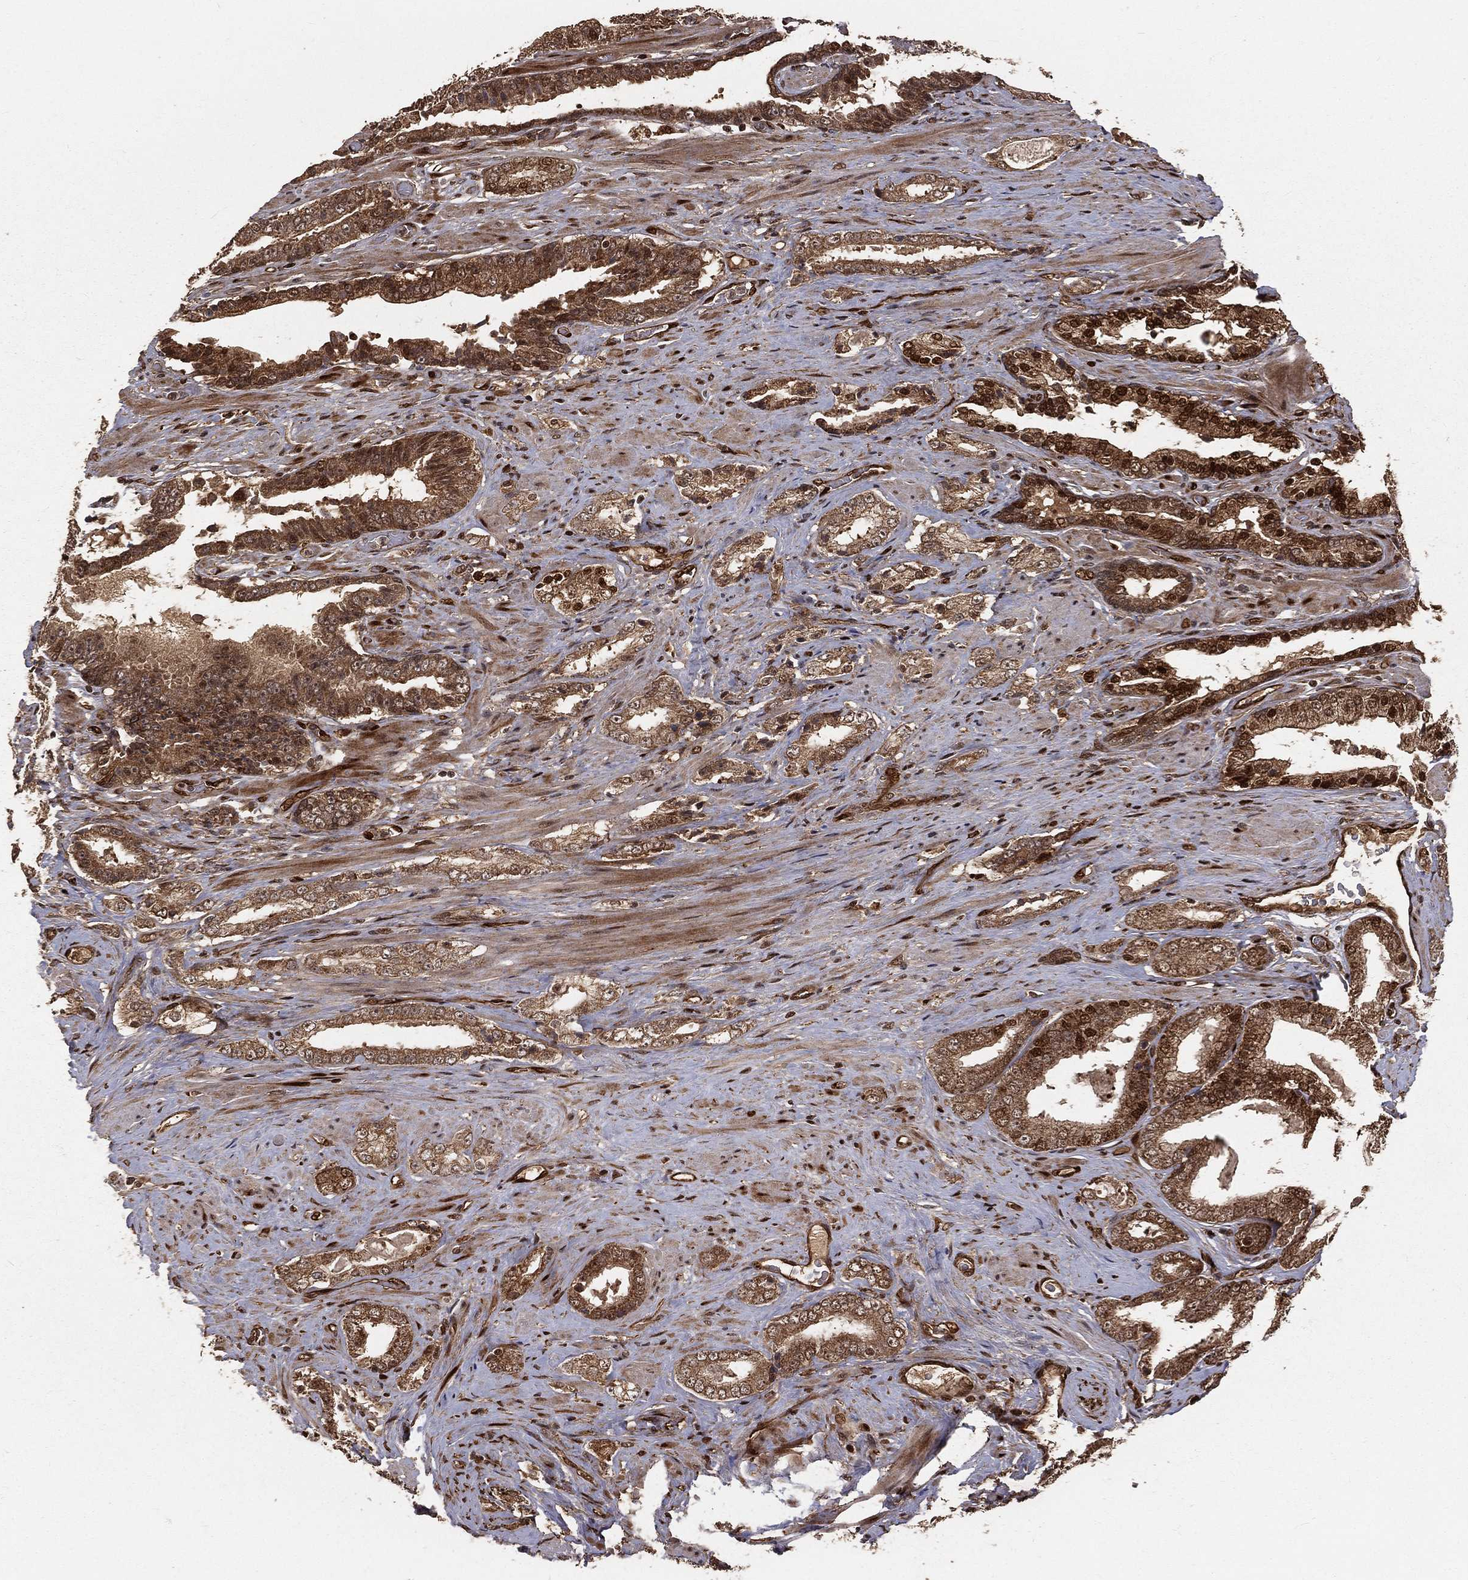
{"staining": {"intensity": "moderate", "quantity": ">75%", "location": "cytoplasmic/membranous,nuclear"}, "tissue": "prostate cancer", "cell_type": "Tumor cells", "image_type": "cancer", "snomed": [{"axis": "morphology", "description": "Adenocarcinoma, Low grade"}, {"axis": "topography", "description": "Prostate and seminal vesicle, NOS"}], "caption": "Prostate low-grade adenocarcinoma stained with DAB IHC exhibits medium levels of moderate cytoplasmic/membranous and nuclear positivity in approximately >75% of tumor cells.", "gene": "MAPK1", "patient": {"sex": "male", "age": 61}}